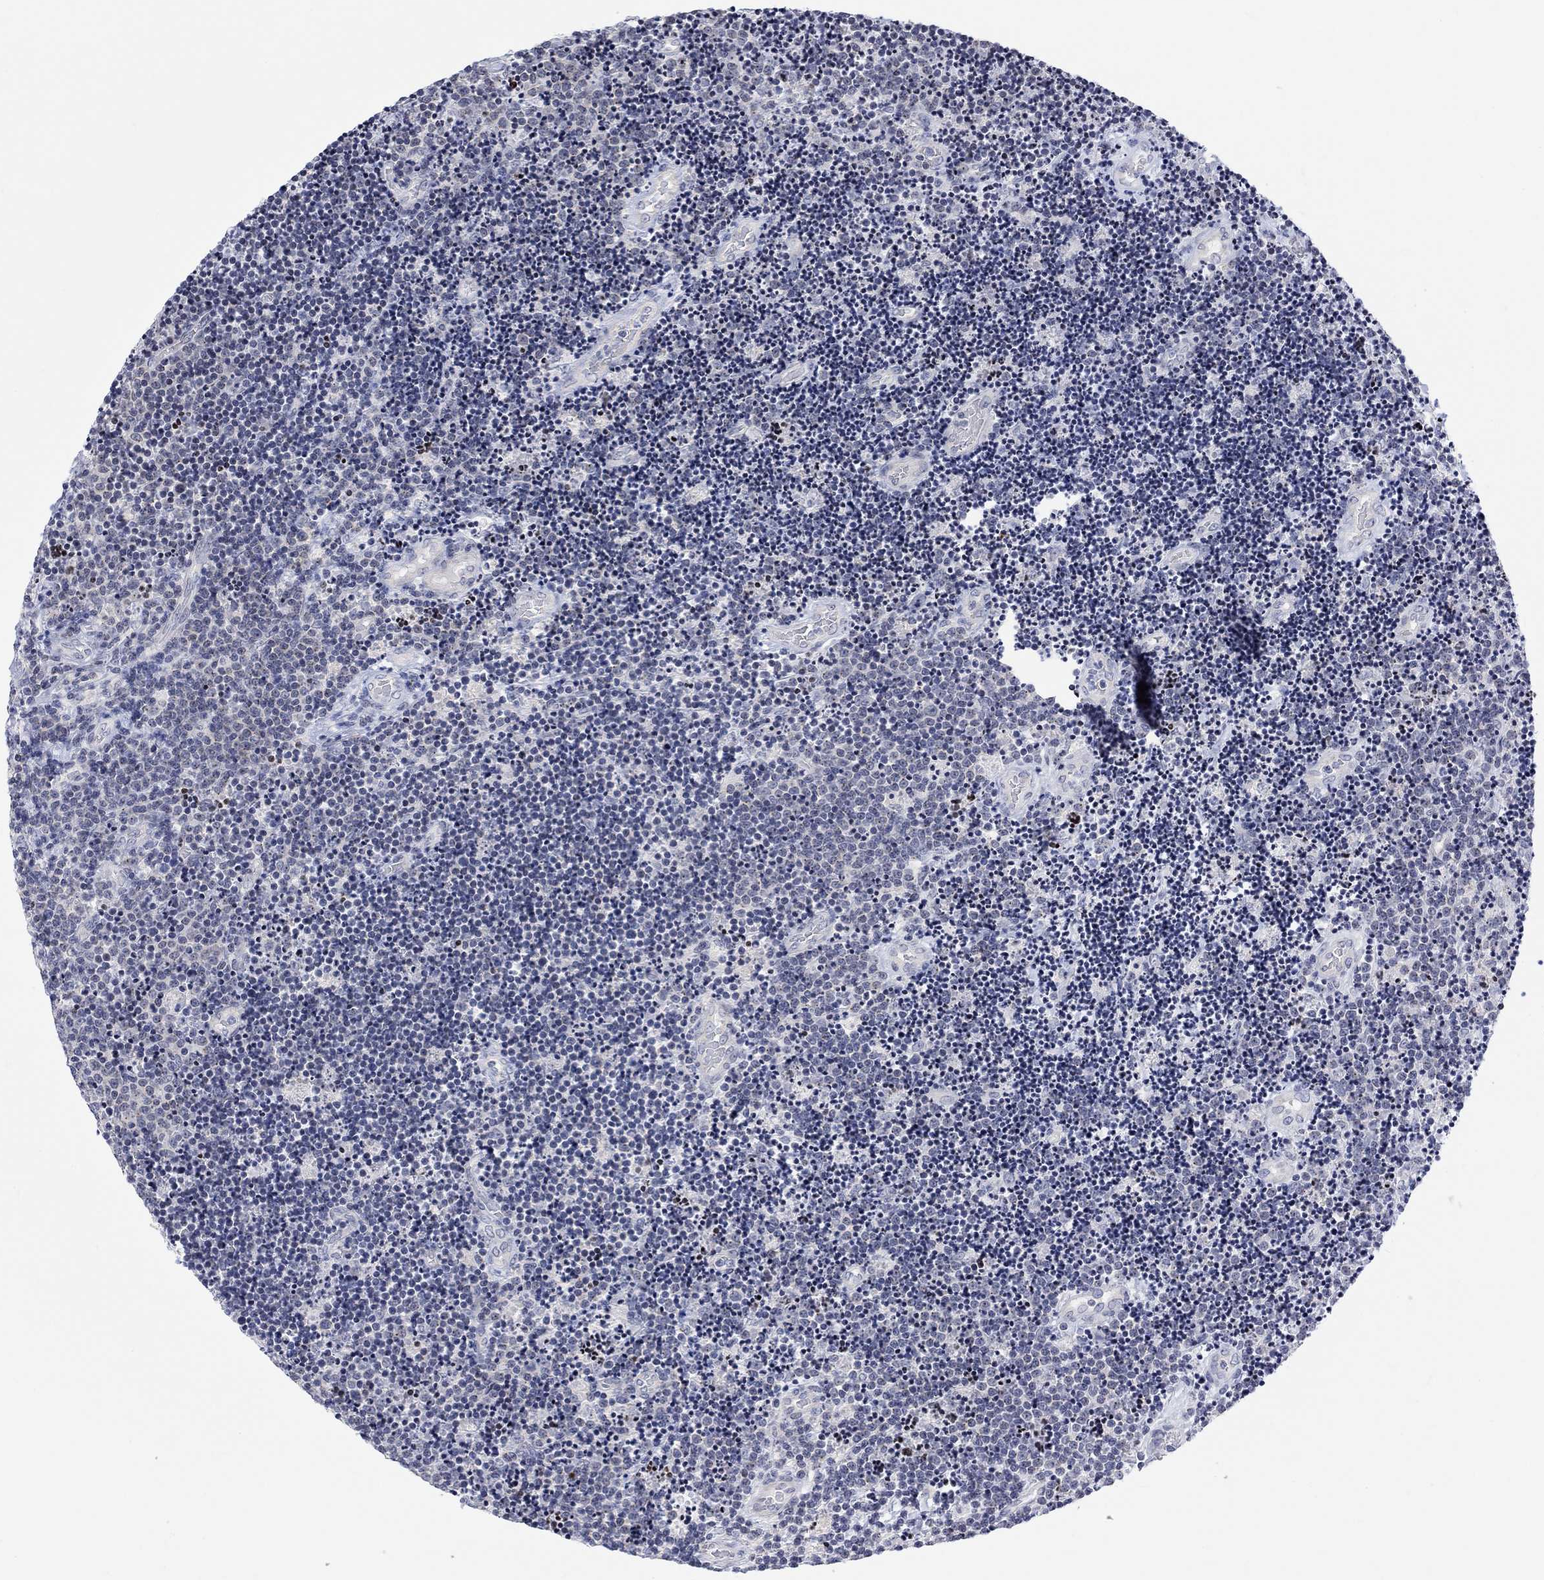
{"staining": {"intensity": "negative", "quantity": "none", "location": "none"}, "tissue": "lymphoma", "cell_type": "Tumor cells", "image_type": "cancer", "snomed": [{"axis": "morphology", "description": "Malignant lymphoma, non-Hodgkin's type, Low grade"}, {"axis": "topography", "description": "Brain"}], "caption": "This photomicrograph is of malignant lymphoma, non-Hodgkin's type (low-grade) stained with immunohistochemistry (IHC) to label a protein in brown with the nuclei are counter-stained blue. There is no positivity in tumor cells. Nuclei are stained in blue.", "gene": "DCX", "patient": {"sex": "female", "age": 66}}